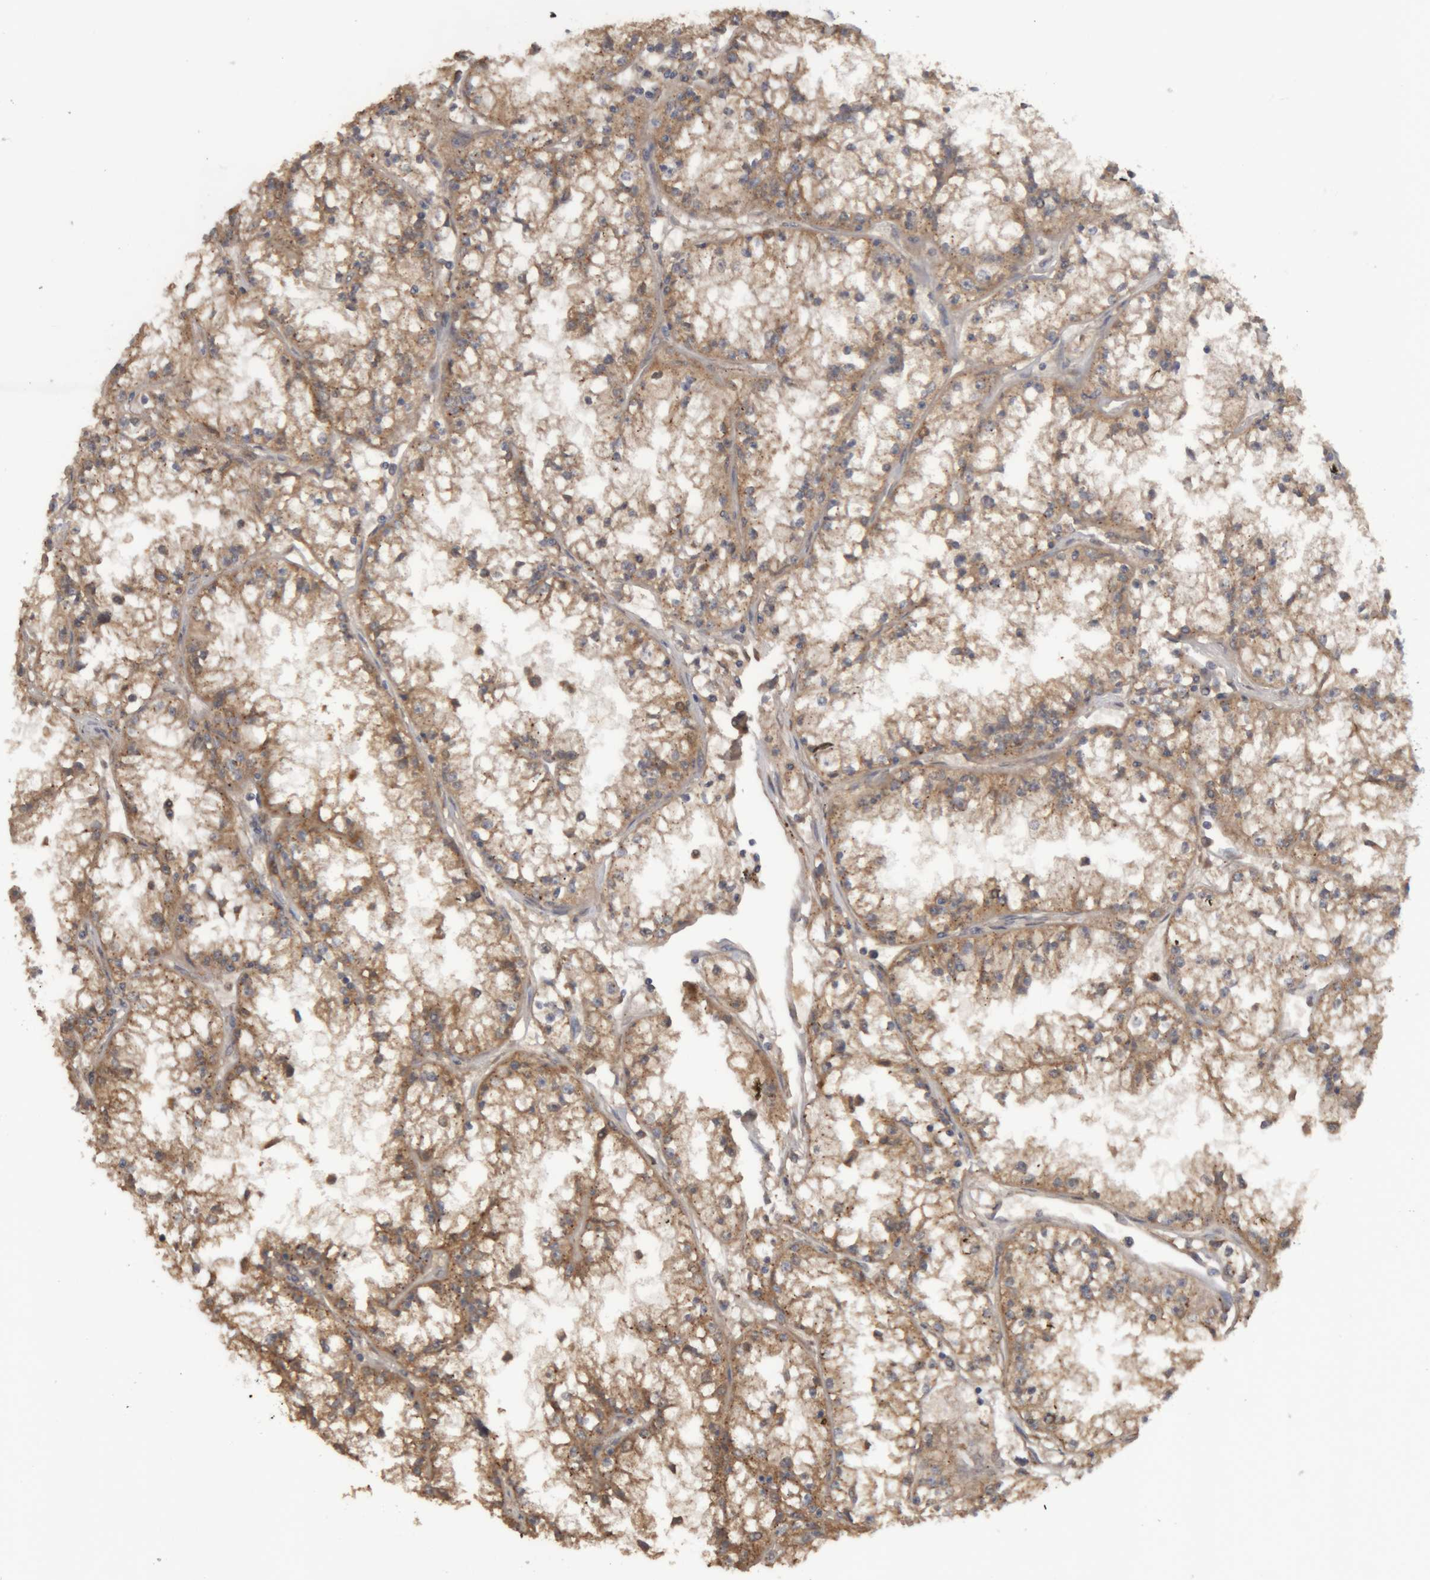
{"staining": {"intensity": "moderate", "quantity": ">75%", "location": "cytoplasmic/membranous"}, "tissue": "renal cancer", "cell_type": "Tumor cells", "image_type": "cancer", "snomed": [{"axis": "morphology", "description": "Adenocarcinoma, NOS"}, {"axis": "topography", "description": "Kidney"}], "caption": "A brown stain shows moderate cytoplasmic/membranous staining of a protein in human renal adenocarcinoma tumor cells.", "gene": "TMED7", "patient": {"sex": "male", "age": 56}}